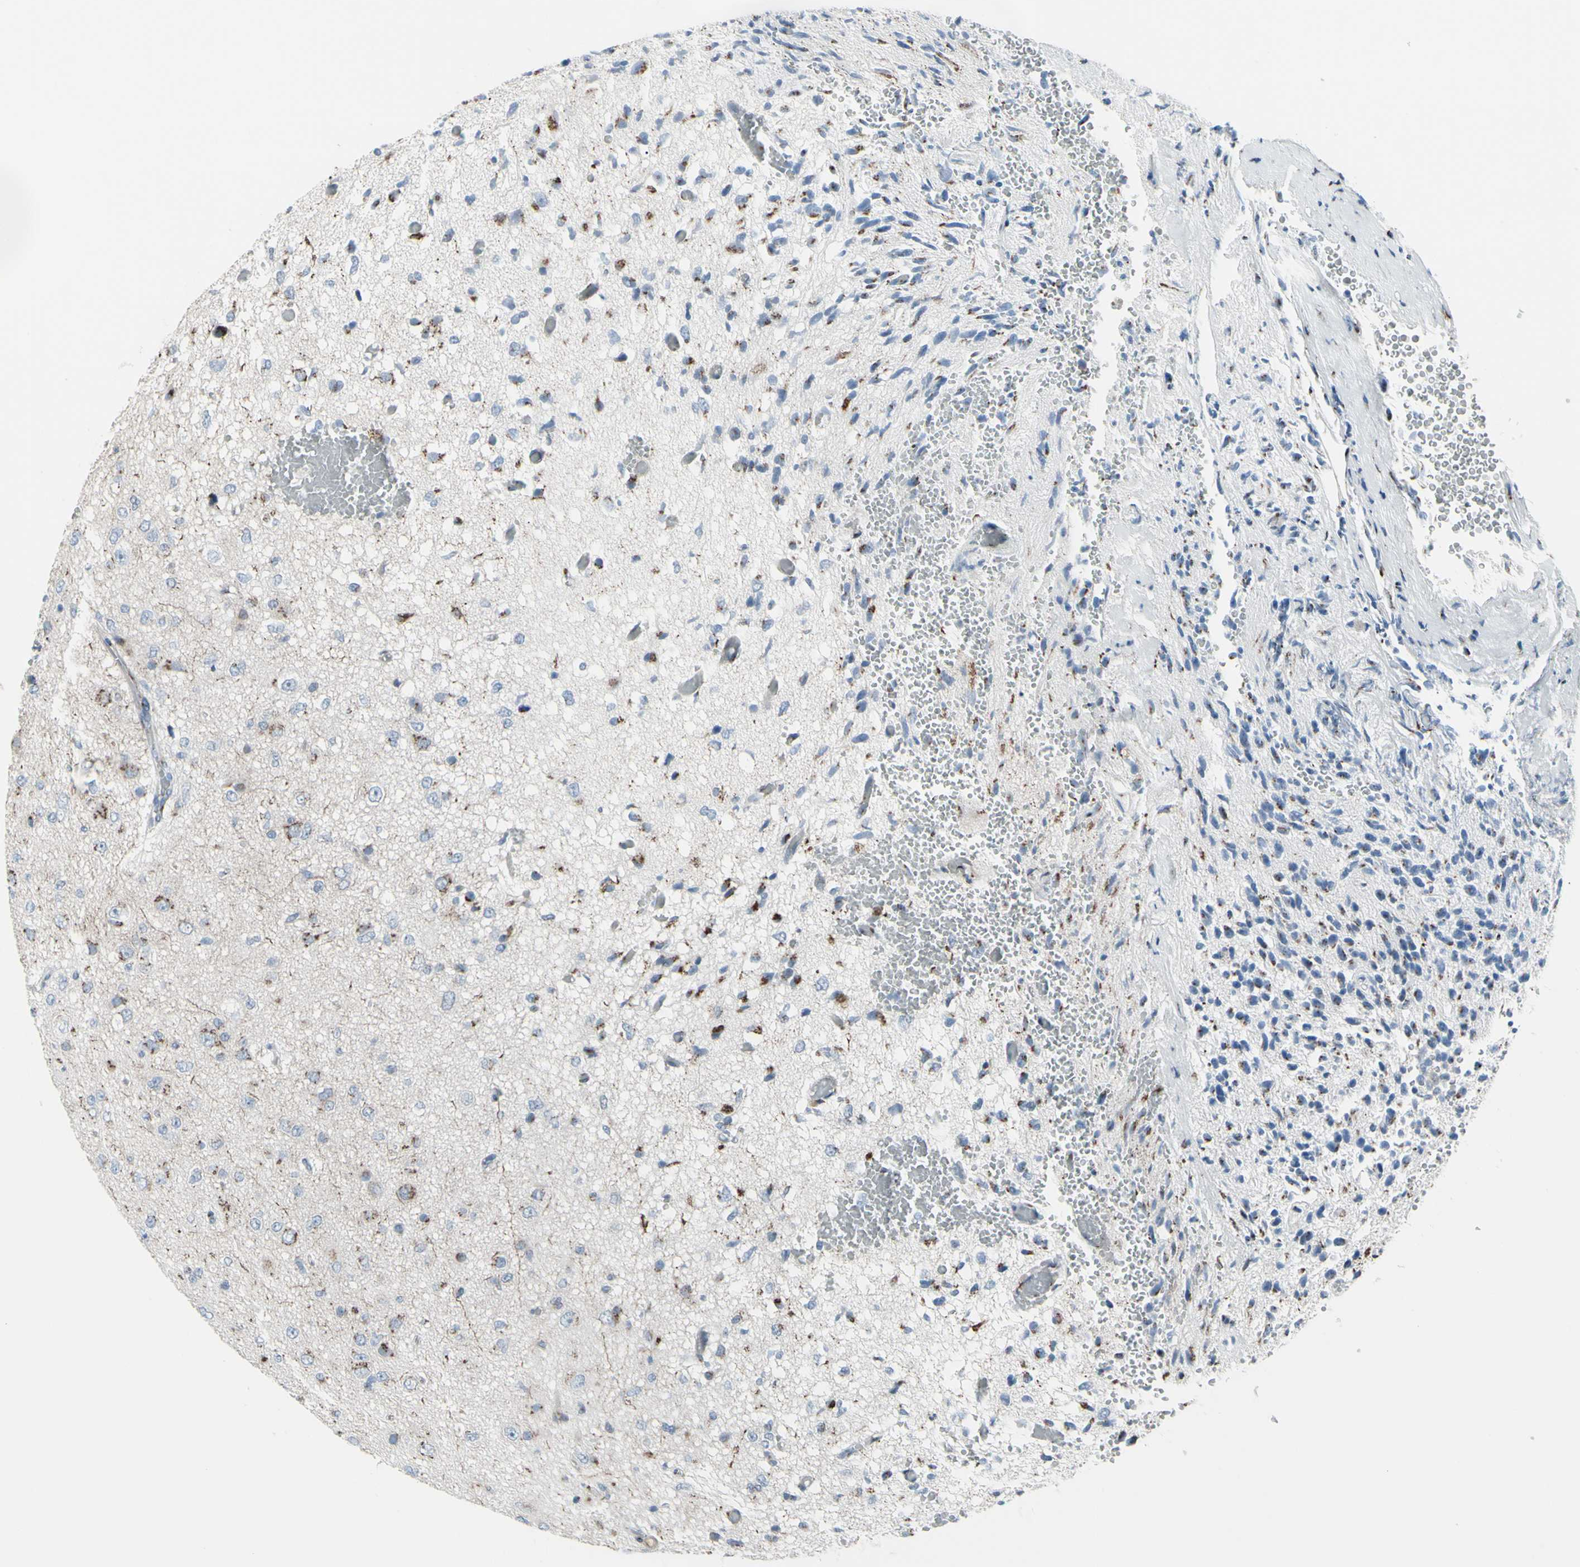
{"staining": {"intensity": "moderate", "quantity": "25%-75%", "location": "cytoplasmic/membranous"}, "tissue": "glioma", "cell_type": "Tumor cells", "image_type": "cancer", "snomed": [{"axis": "morphology", "description": "Glioma, malignant, High grade"}, {"axis": "topography", "description": "pancreas cauda"}], "caption": "Tumor cells demonstrate moderate cytoplasmic/membranous expression in approximately 25%-75% of cells in glioma. The staining was performed using DAB (3,3'-diaminobenzidine), with brown indicating positive protein expression. Nuclei are stained blue with hematoxylin.", "gene": "GLG1", "patient": {"sex": "male", "age": 60}}